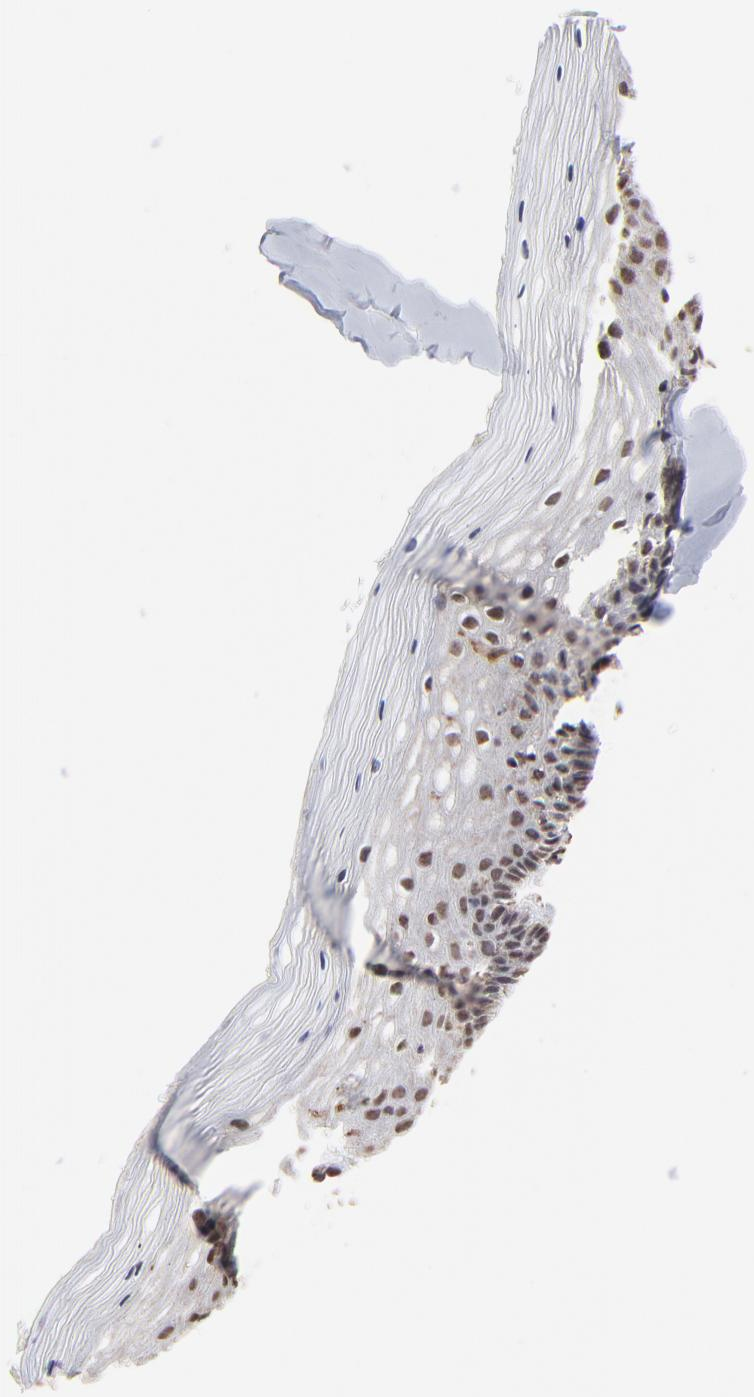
{"staining": {"intensity": "weak", "quantity": "<25%", "location": "nuclear"}, "tissue": "vagina", "cell_type": "Squamous epithelial cells", "image_type": "normal", "snomed": [{"axis": "morphology", "description": "Normal tissue, NOS"}, {"axis": "topography", "description": "Vagina"}], "caption": "This is an immunohistochemistry (IHC) histopathology image of unremarkable human vagina. There is no expression in squamous epithelial cells.", "gene": "CHM", "patient": {"sex": "female", "age": 46}}